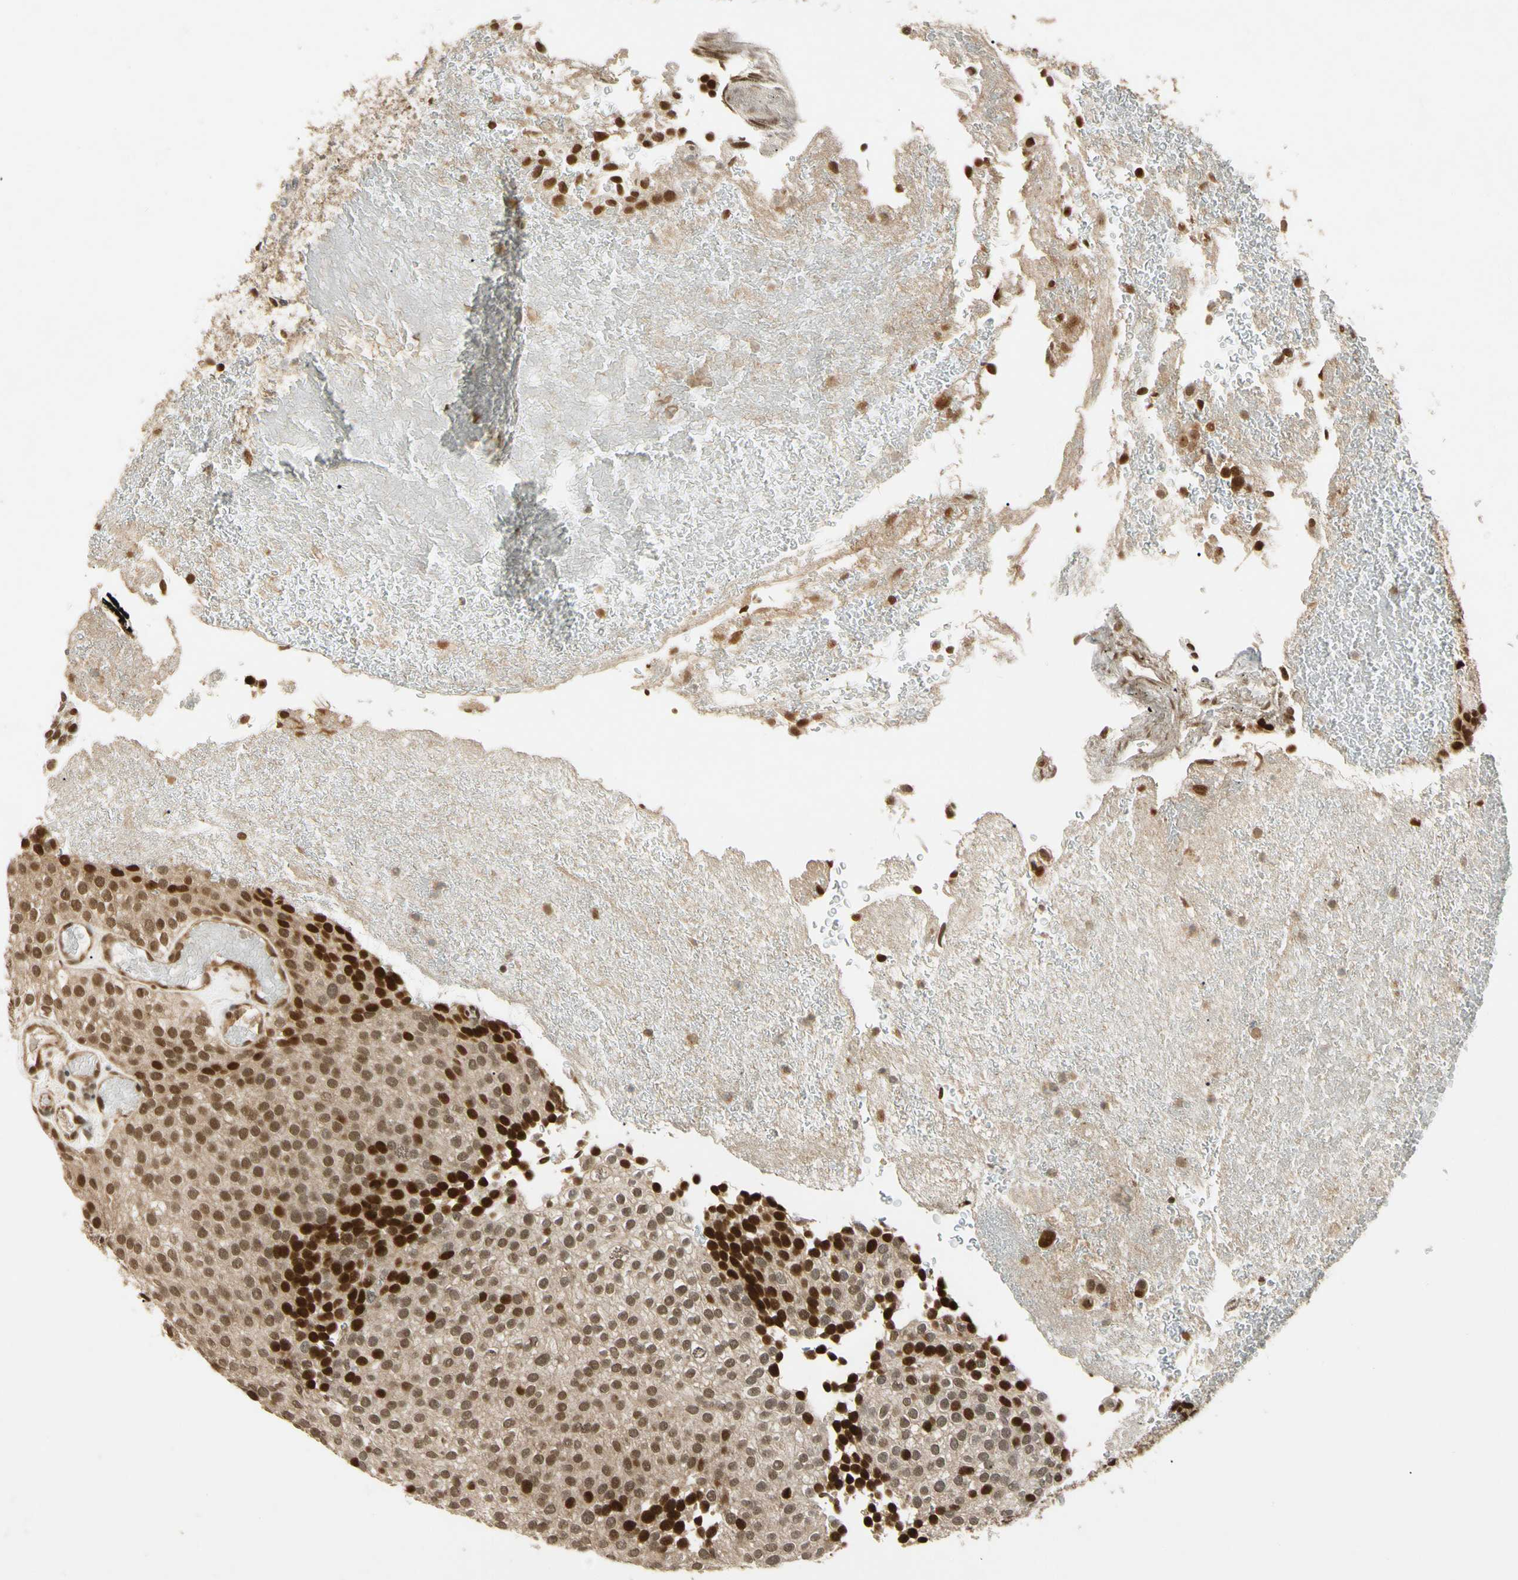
{"staining": {"intensity": "moderate", "quantity": ">75%", "location": "cytoplasmic/membranous,nuclear"}, "tissue": "urothelial cancer", "cell_type": "Tumor cells", "image_type": "cancer", "snomed": [{"axis": "morphology", "description": "Urothelial carcinoma, Low grade"}, {"axis": "topography", "description": "Urinary bladder"}], "caption": "High-power microscopy captured an immunohistochemistry photomicrograph of urothelial cancer, revealing moderate cytoplasmic/membranous and nuclear staining in about >75% of tumor cells.", "gene": "ZSCAN12", "patient": {"sex": "male", "age": 78}}